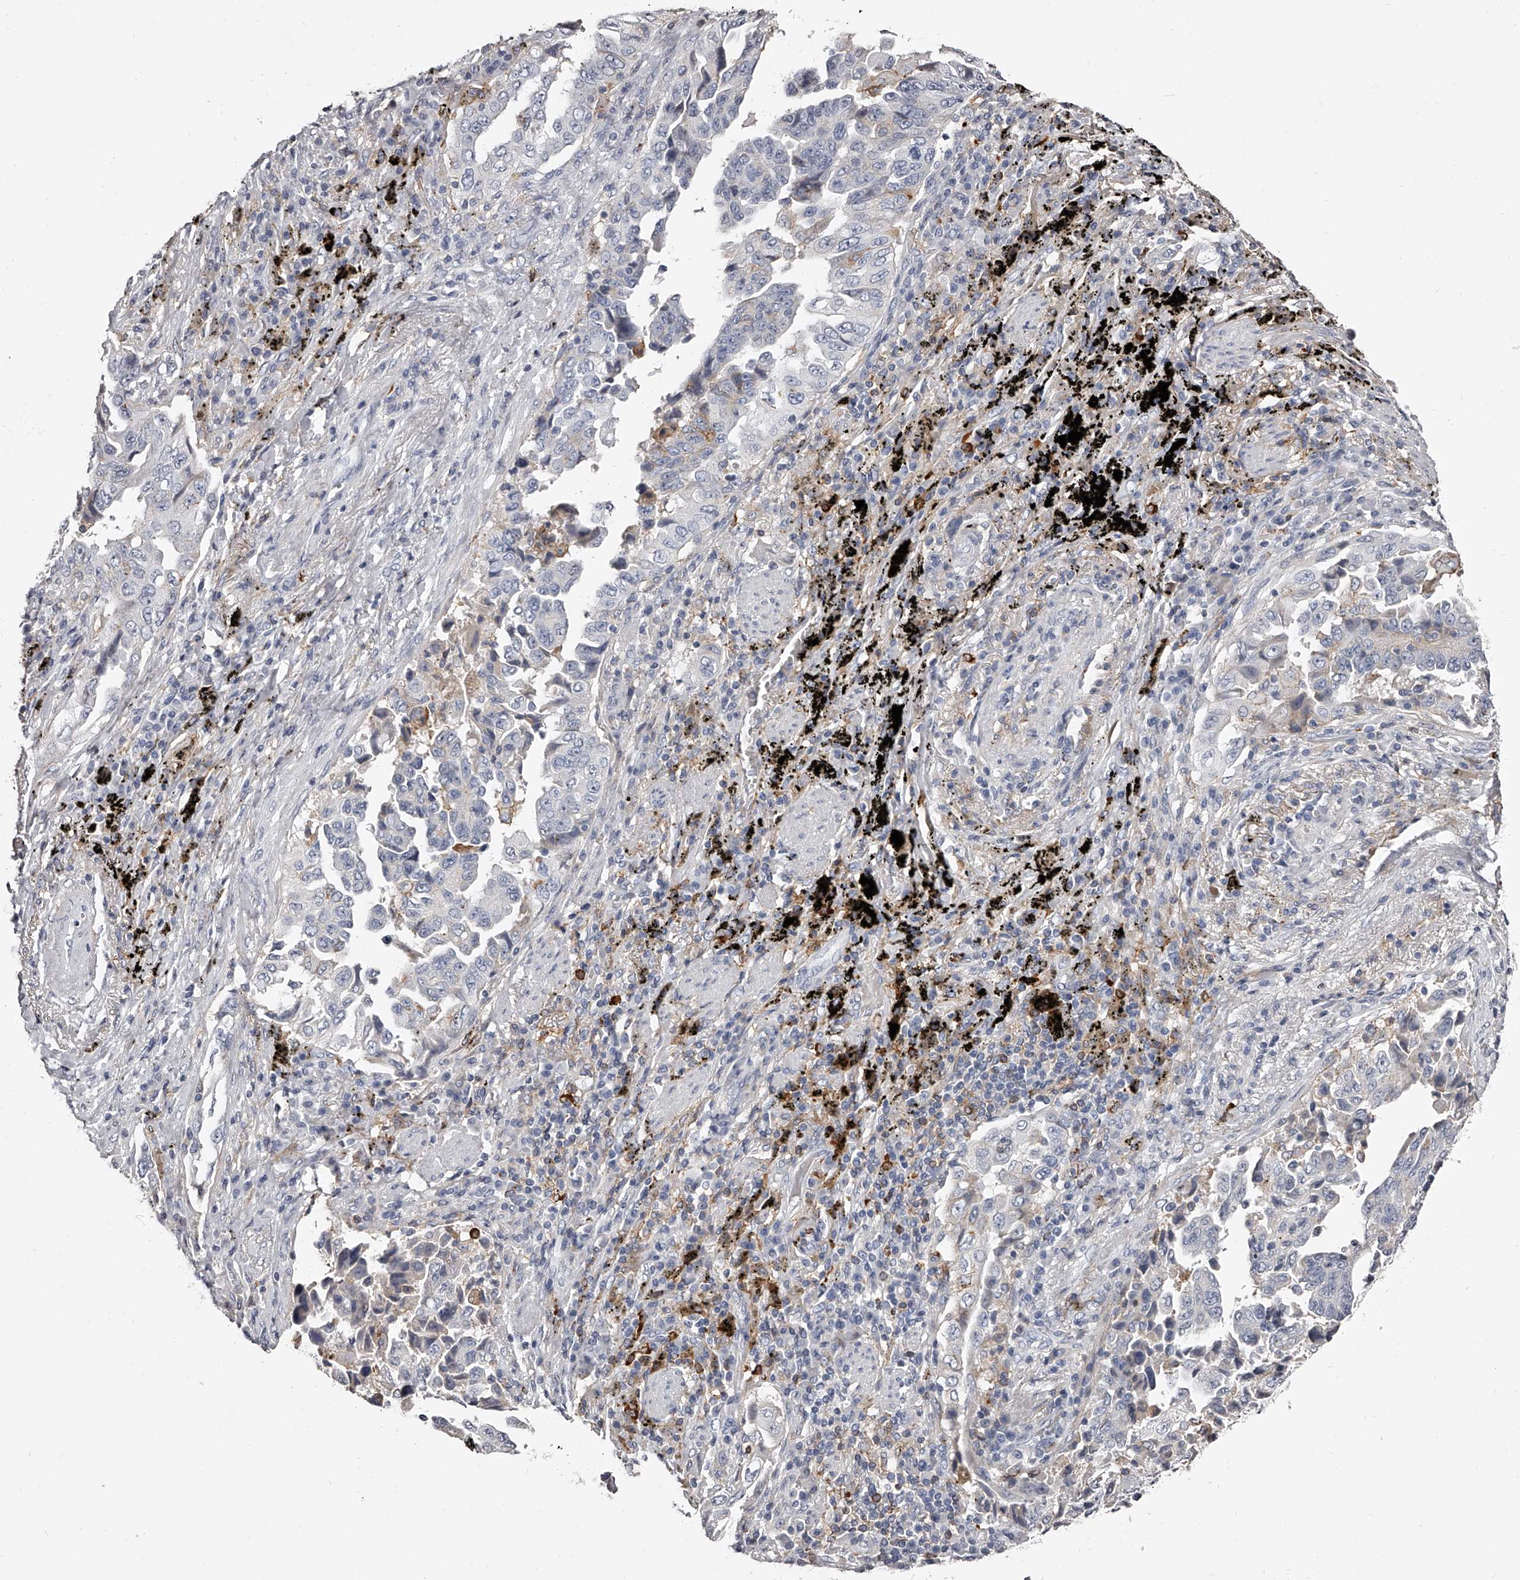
{"staining": {"intensity": "negative", "quantity": "none", "location": "none"}, "tissue": "lung cancer", "cell_type": "Tumor cells", "image_type": "cancer", "snomed": [{"axis": "morphology", "description": "Adenocarcinoma, NOS"}, {"axis": "topography", "description": "Lung"}], "caption": "The micrograph demonstrates no staining of tumor cells in adenocarcinoma (lung).", "gene": "PACSIN1", "patient": {"sex": "female", "age": 51}}